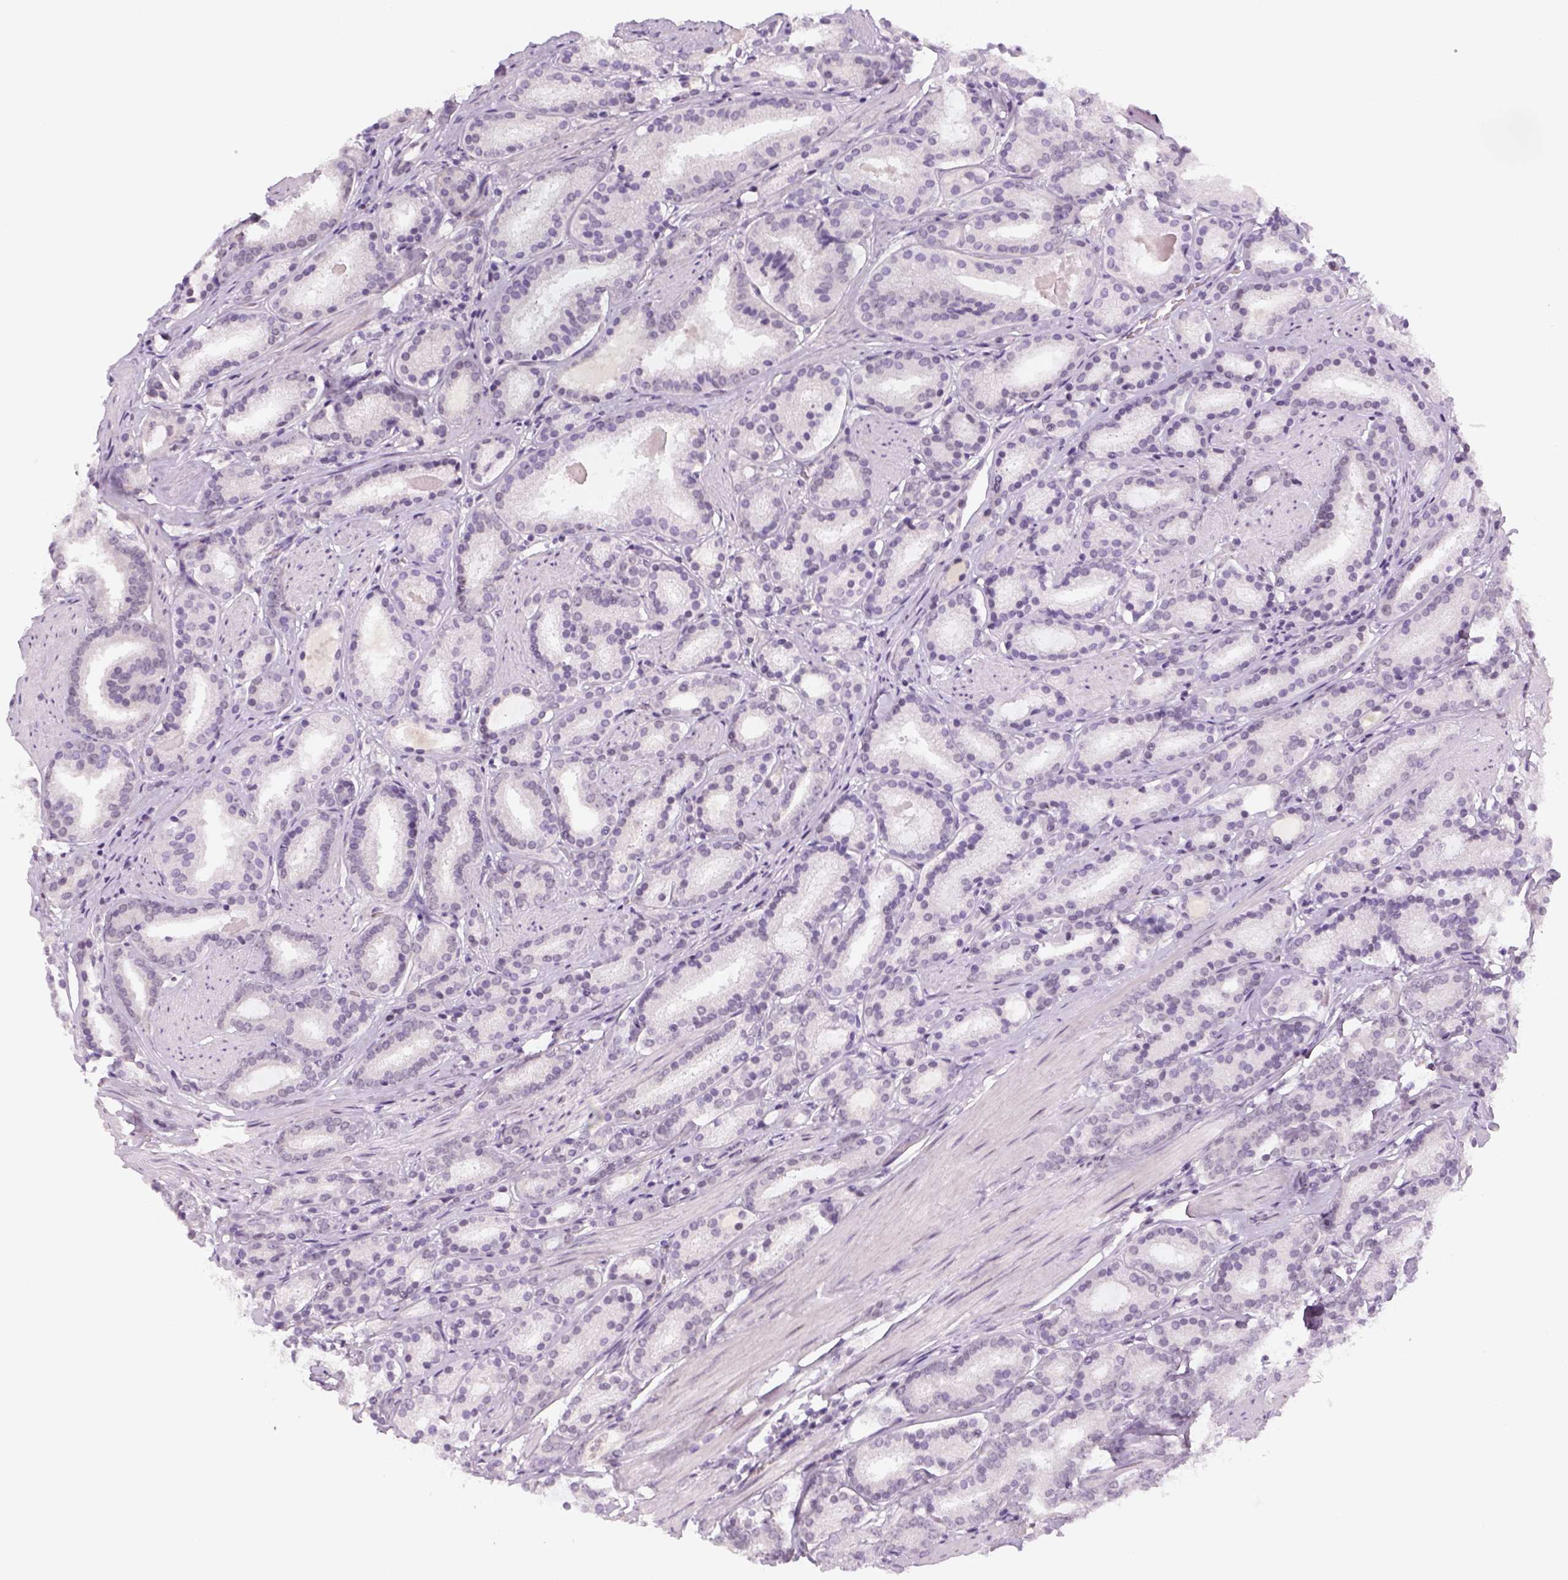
{"staining": {"intensity": "negative", "quantity": "none", "location": "none"}, "tissue": "prostate cancer", "cell_type": "Tumor cells", "image_type": "cancer", "snomed": [{"axis": "morphology", "description": "Adenocarcinoma, High grade"}, {"axis": "topography", "description": "Prostate"}], "caption": "This is an immunohistochemistry image of human prostate adenocarcinoma (high-grade). There is no staining in tumor cells.", "gene": "MAGEB3", "patient": {"sex": "male", "age": 63}}